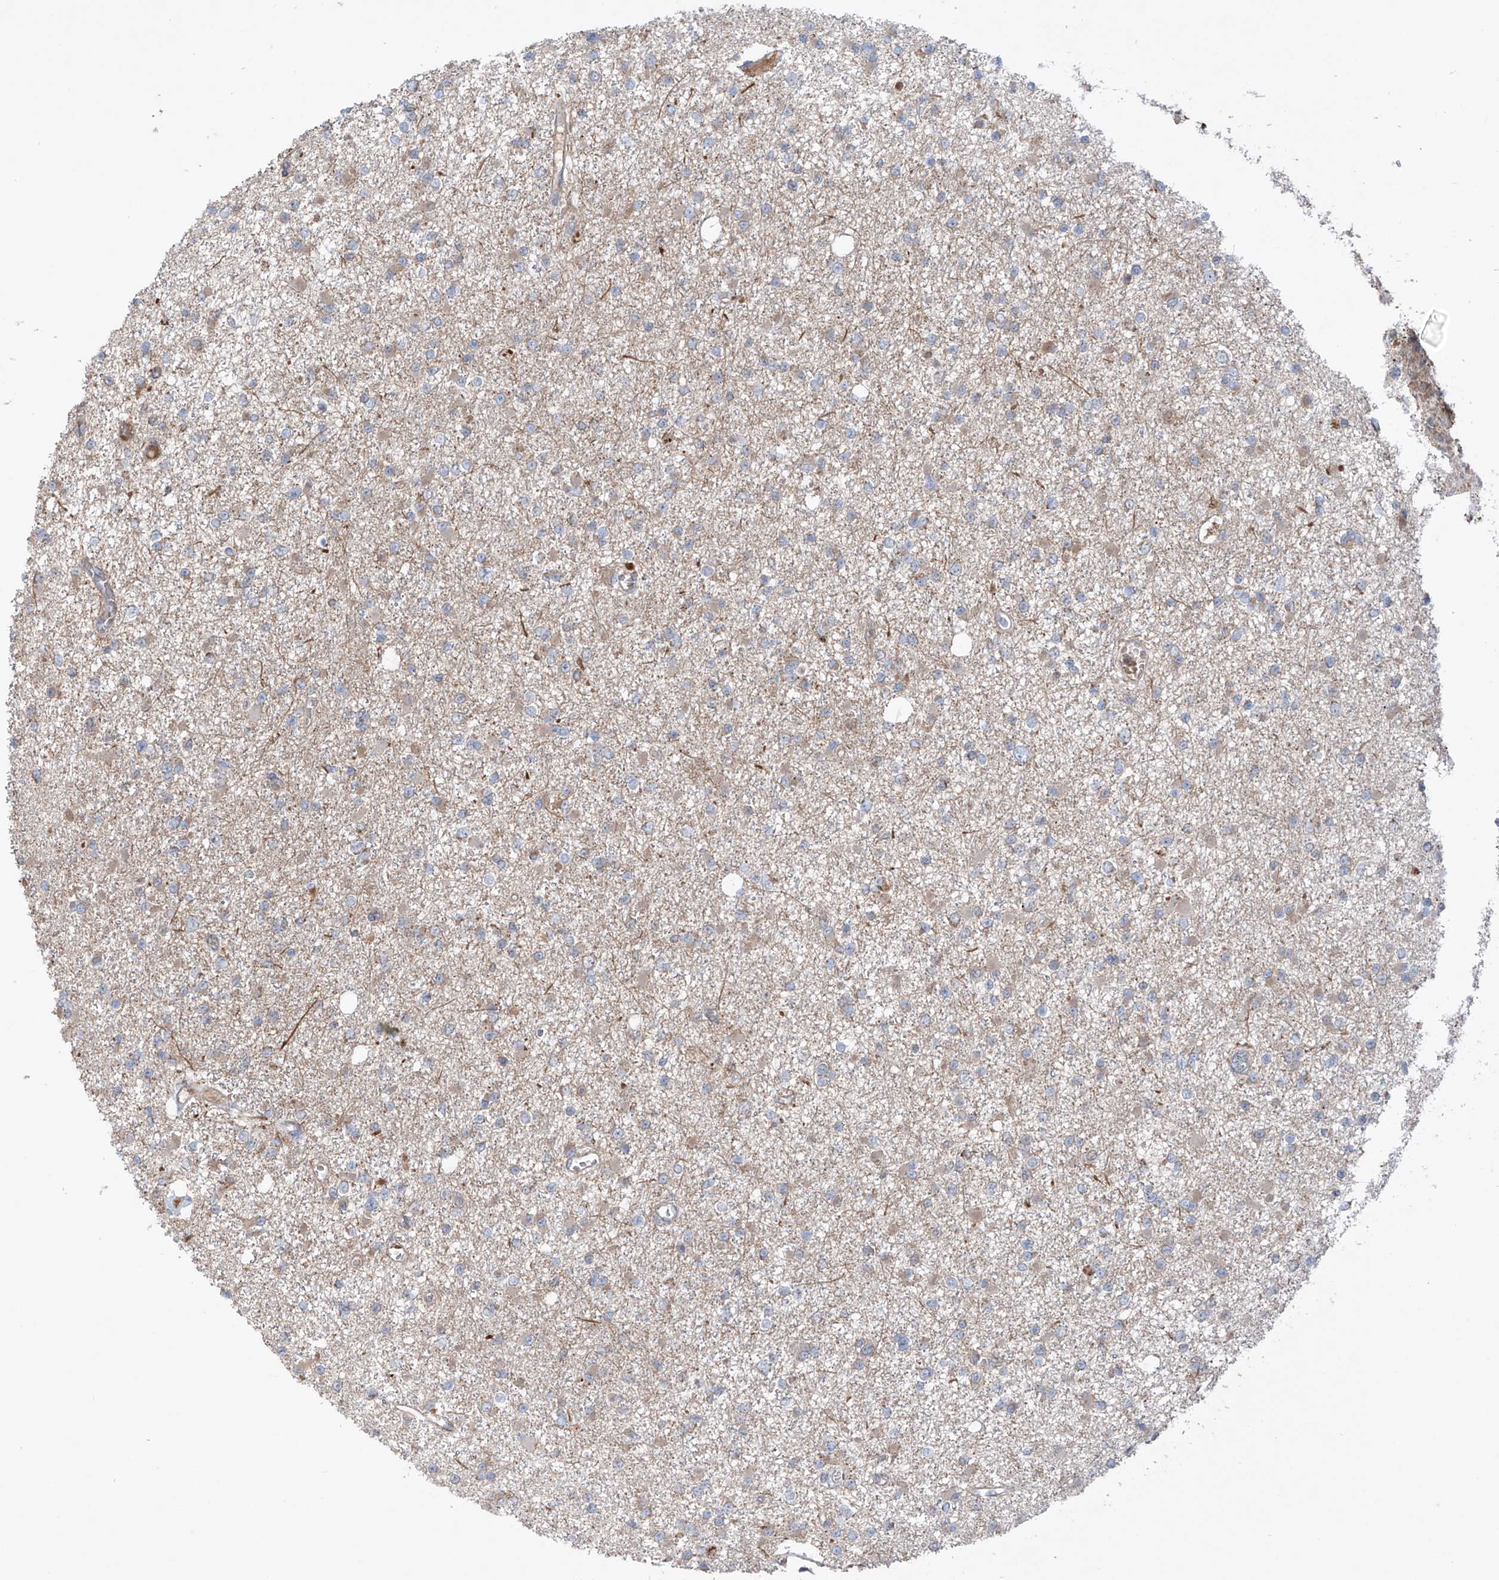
{"staining": {"intensity": "negative", "quantity": "none", "location": "none"}, "tissue": "glioma", "cell_type": "Tumor cells", "image_type": "cancer", "snomed": [{"axis": "morphology", "description": "Glioma, malignant, Low grade"}, {"axis": "topography", "description": "Brain"}], "caption": "Tumor cells are negative for protein expression in human malignant glioma (low-grade).", "gene": "SAMD3", "patient": {"sex": "female", "age": 22}}